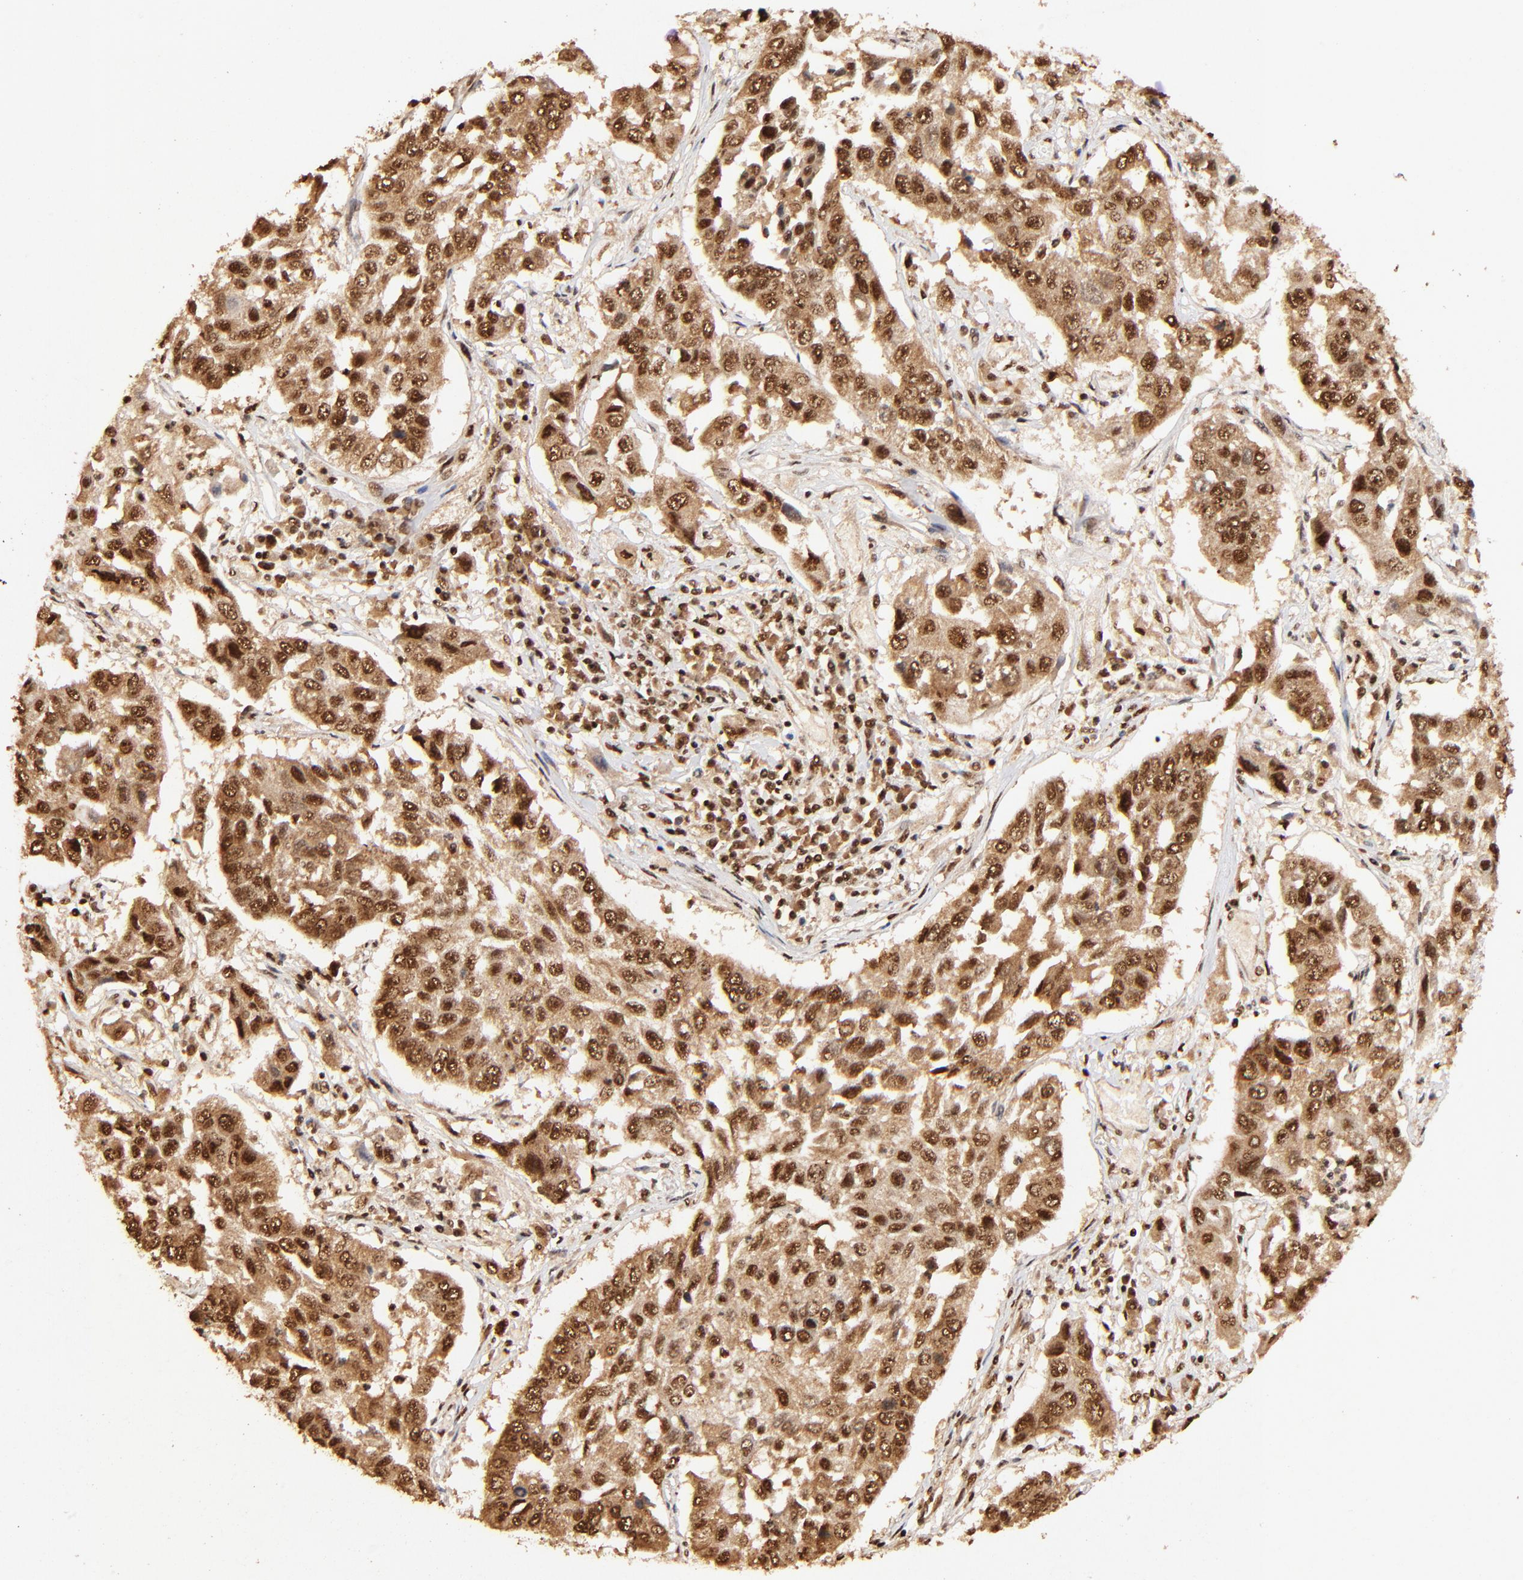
{"staining": {"intensity": "strong", "quantity": ">75%", "location": "cytoplasmic/membranous,nuclear"}, "tissue": "lung cancer", "cell_type": "Tumor cells", "image_type": "cancer", "snomed": [{"axis": "morphology", "description": "Squamous cell carcinoma, NOS"}, {"axis": "topography", "description": "Lung"}], "caption": "Lung squamous cell carcinoma was stained to show a protein in brown. There is high levels of strong cytoplasmic/membranous and nuclear positivity in about >75% of tumor cells.", "gene": "MED12", "patient": {"sex": "male", "age": 71}}